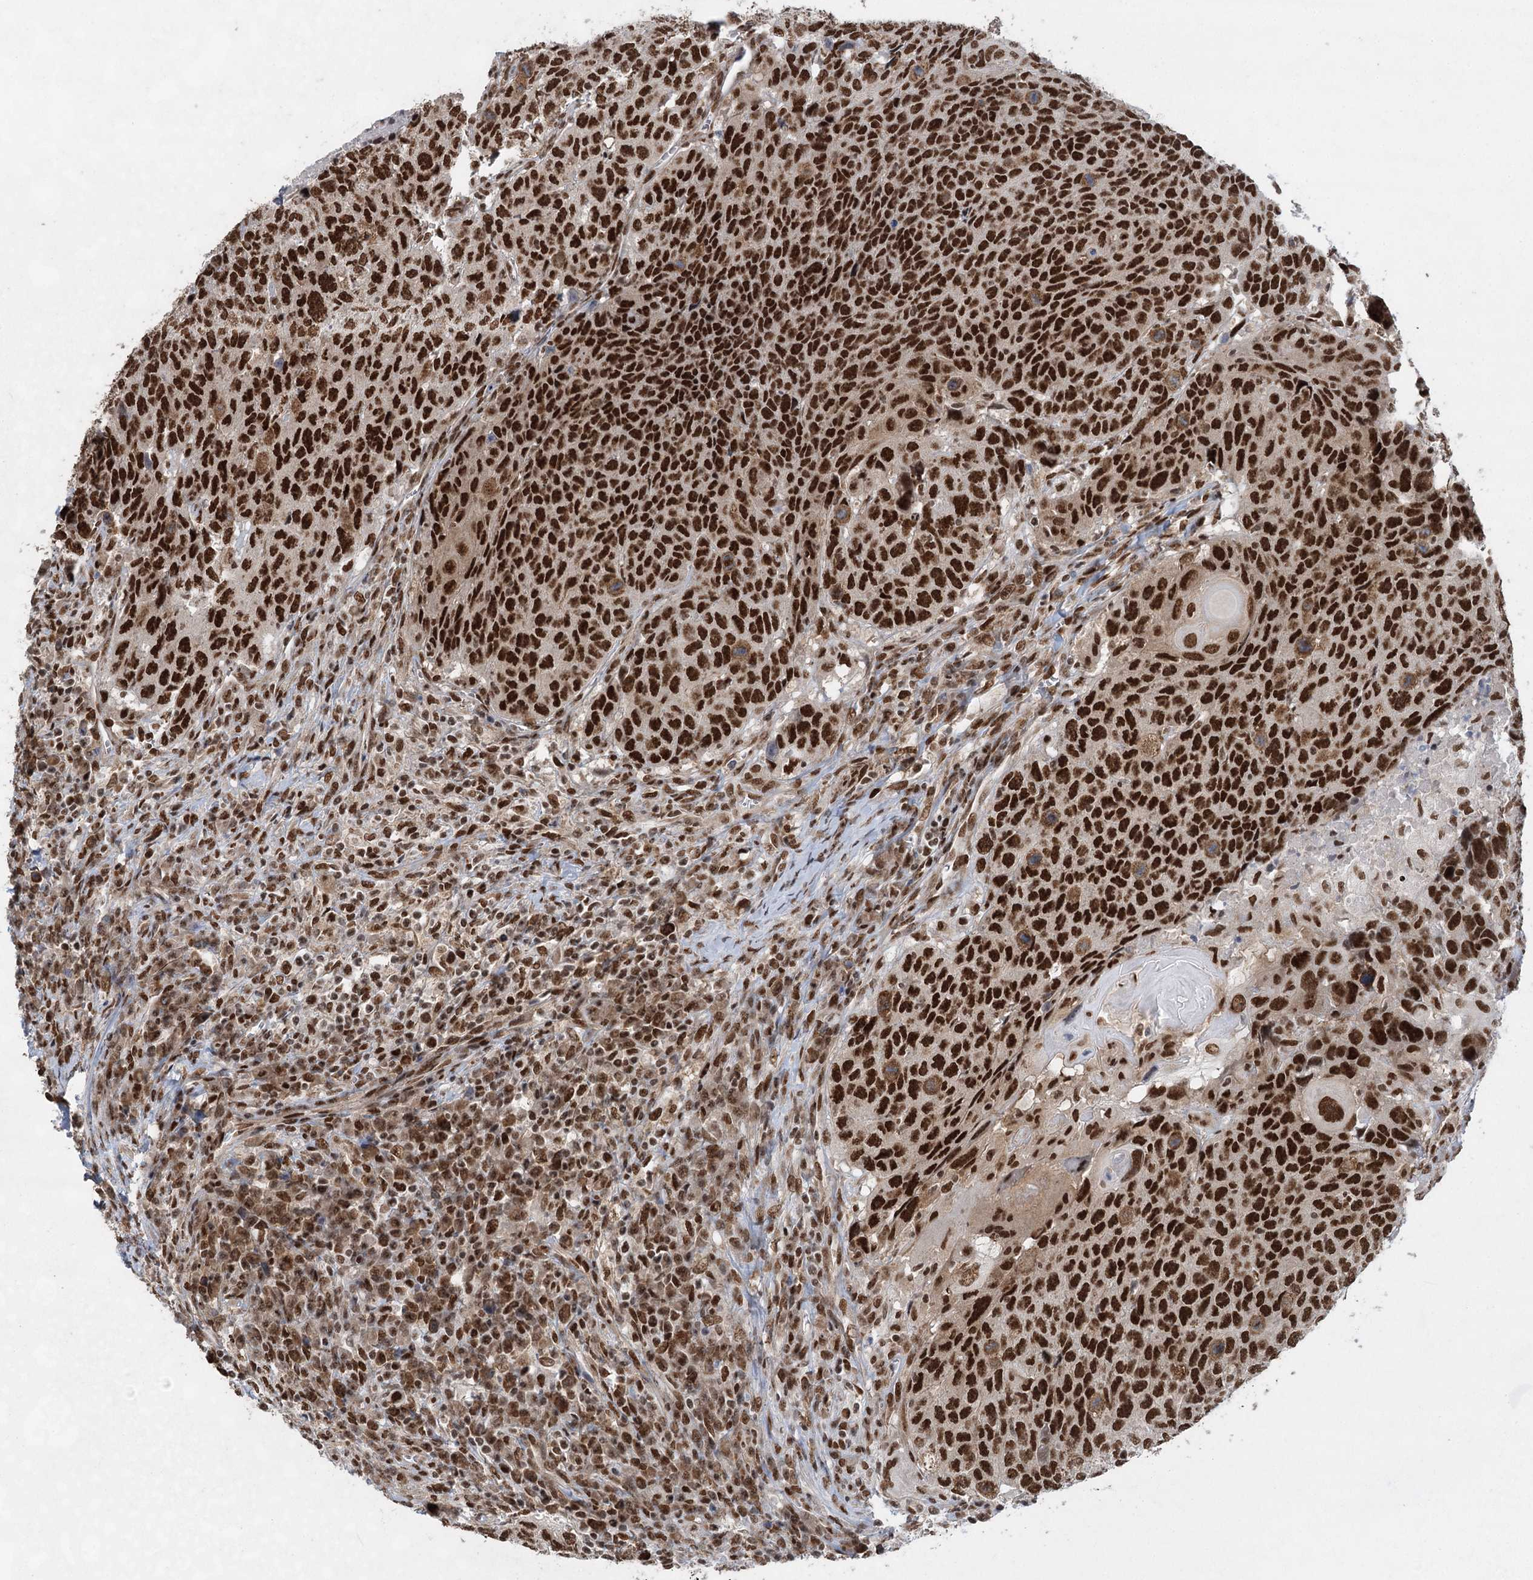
{"staining": {"intensity": "strong", "quantity": ">75%", "location": "nuclear"}, "tissue": "head and neck cancer", "cell_type": "Tumor cells", "image_type": "cancer", "snomed": [{"axis": "morphology", "description": "Squamous cell carcinoma, NOS"}, {"axis": "topography", "description": "Head-Neck"}], "caption": "Head and neck cancer was stained to show a protein in brown. There is high levels of strong nuclear staining in approximately >75% of tumor cells. Using DAB (brown) and hematoxylin (blue) stains, captured at high magnification using brightfield microscopy.", "gene": "ZCCHC8", "patient": {"sex": "male", "age": 66}}